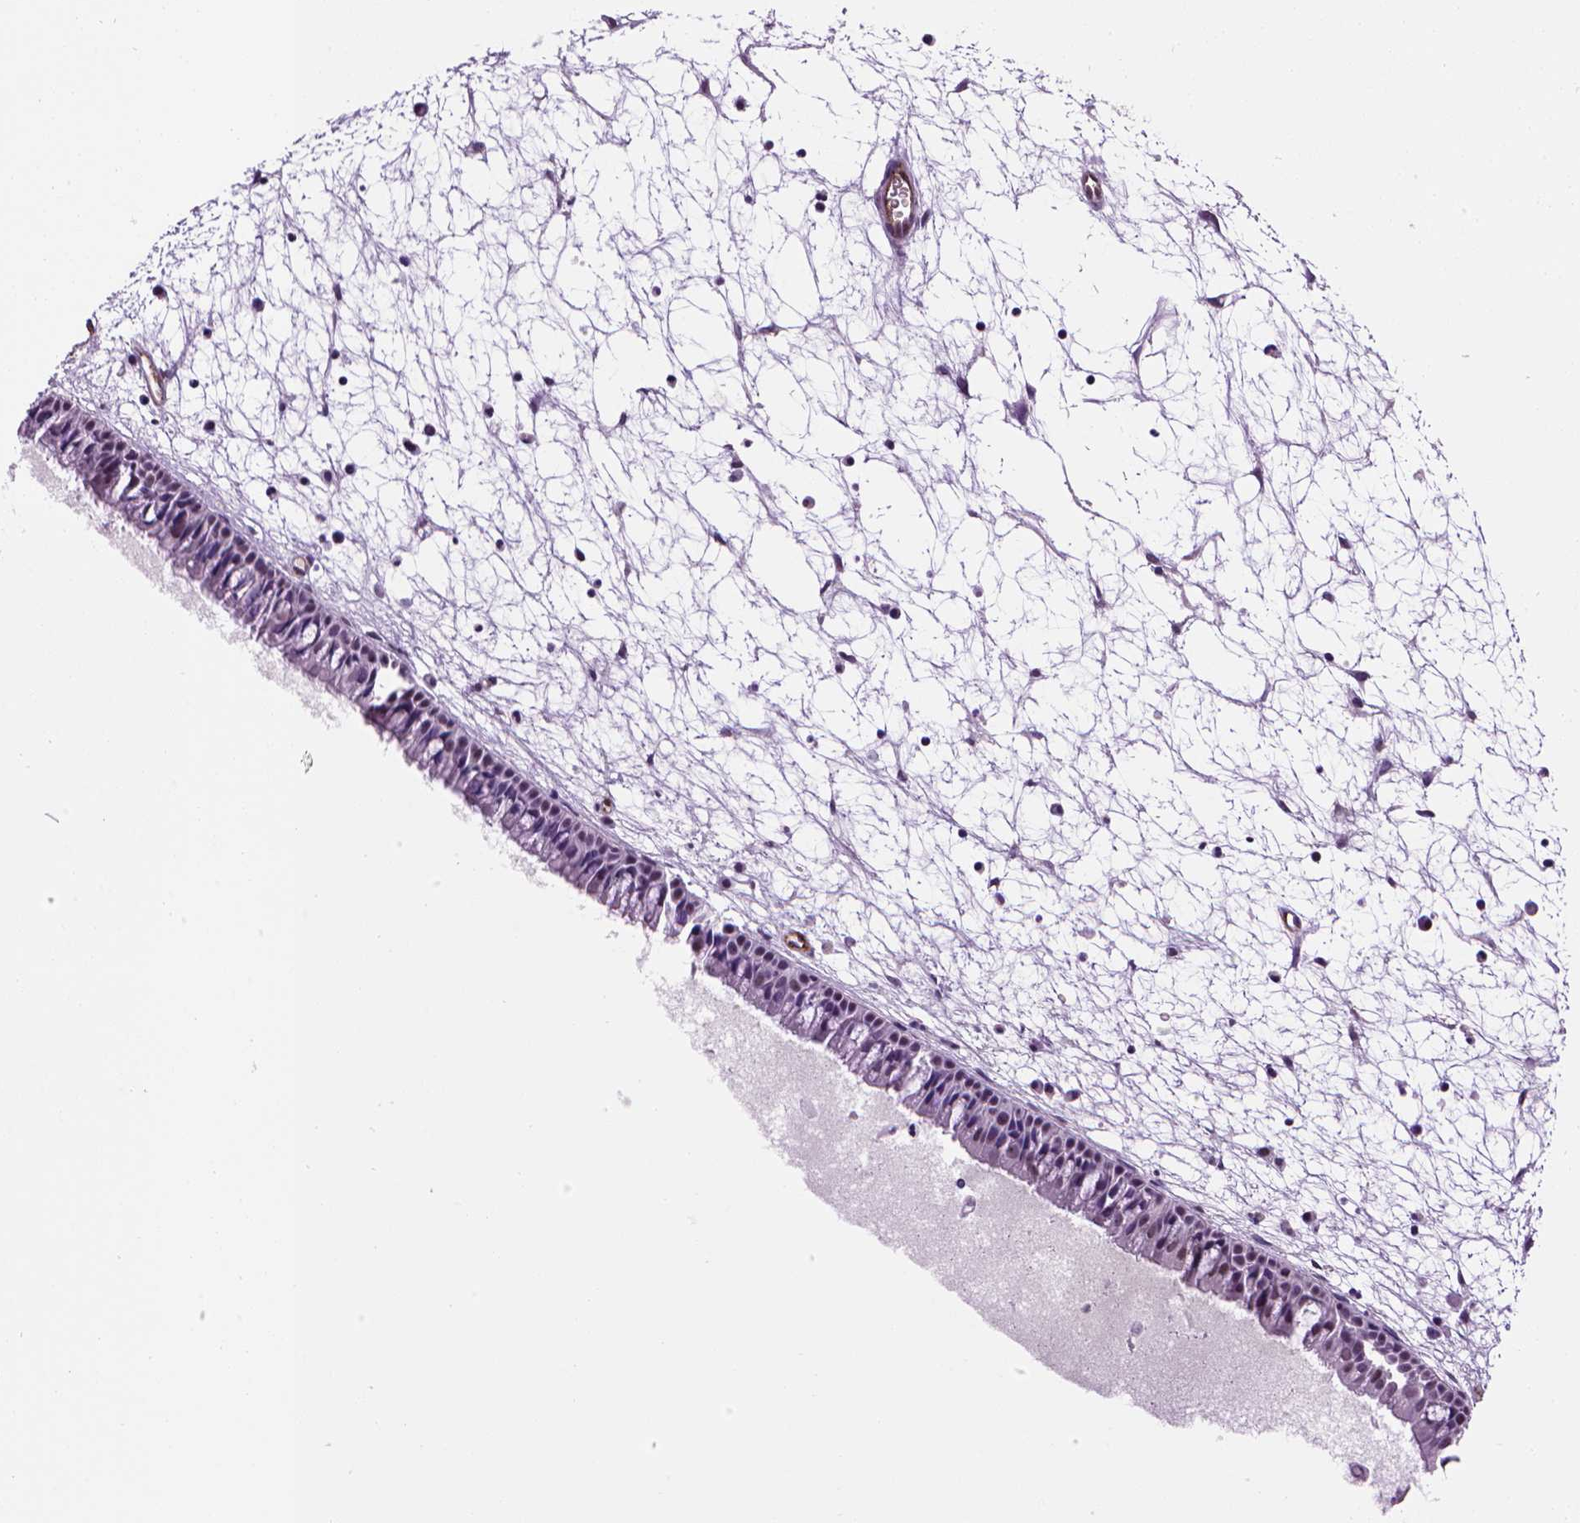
{"staining": {"intensity": "negative", "quantity": "none", "location": "none"}, "tissue": "nasopharynx", "cell_type": "Respiratory epithelial cells", "image_type": "normal", "snomed": [{"axis": "morphology", "description": "Normal tissue, NOS"}, {"axis": "topography", "description": "Nasopharynx"}], "caption": "A photomicrograph of nasopharynx stained for a protein displays no brown staining in respiratory epithelial cells.", "gene": "VWF", "patient": {"sex": "male", "age": 61}}